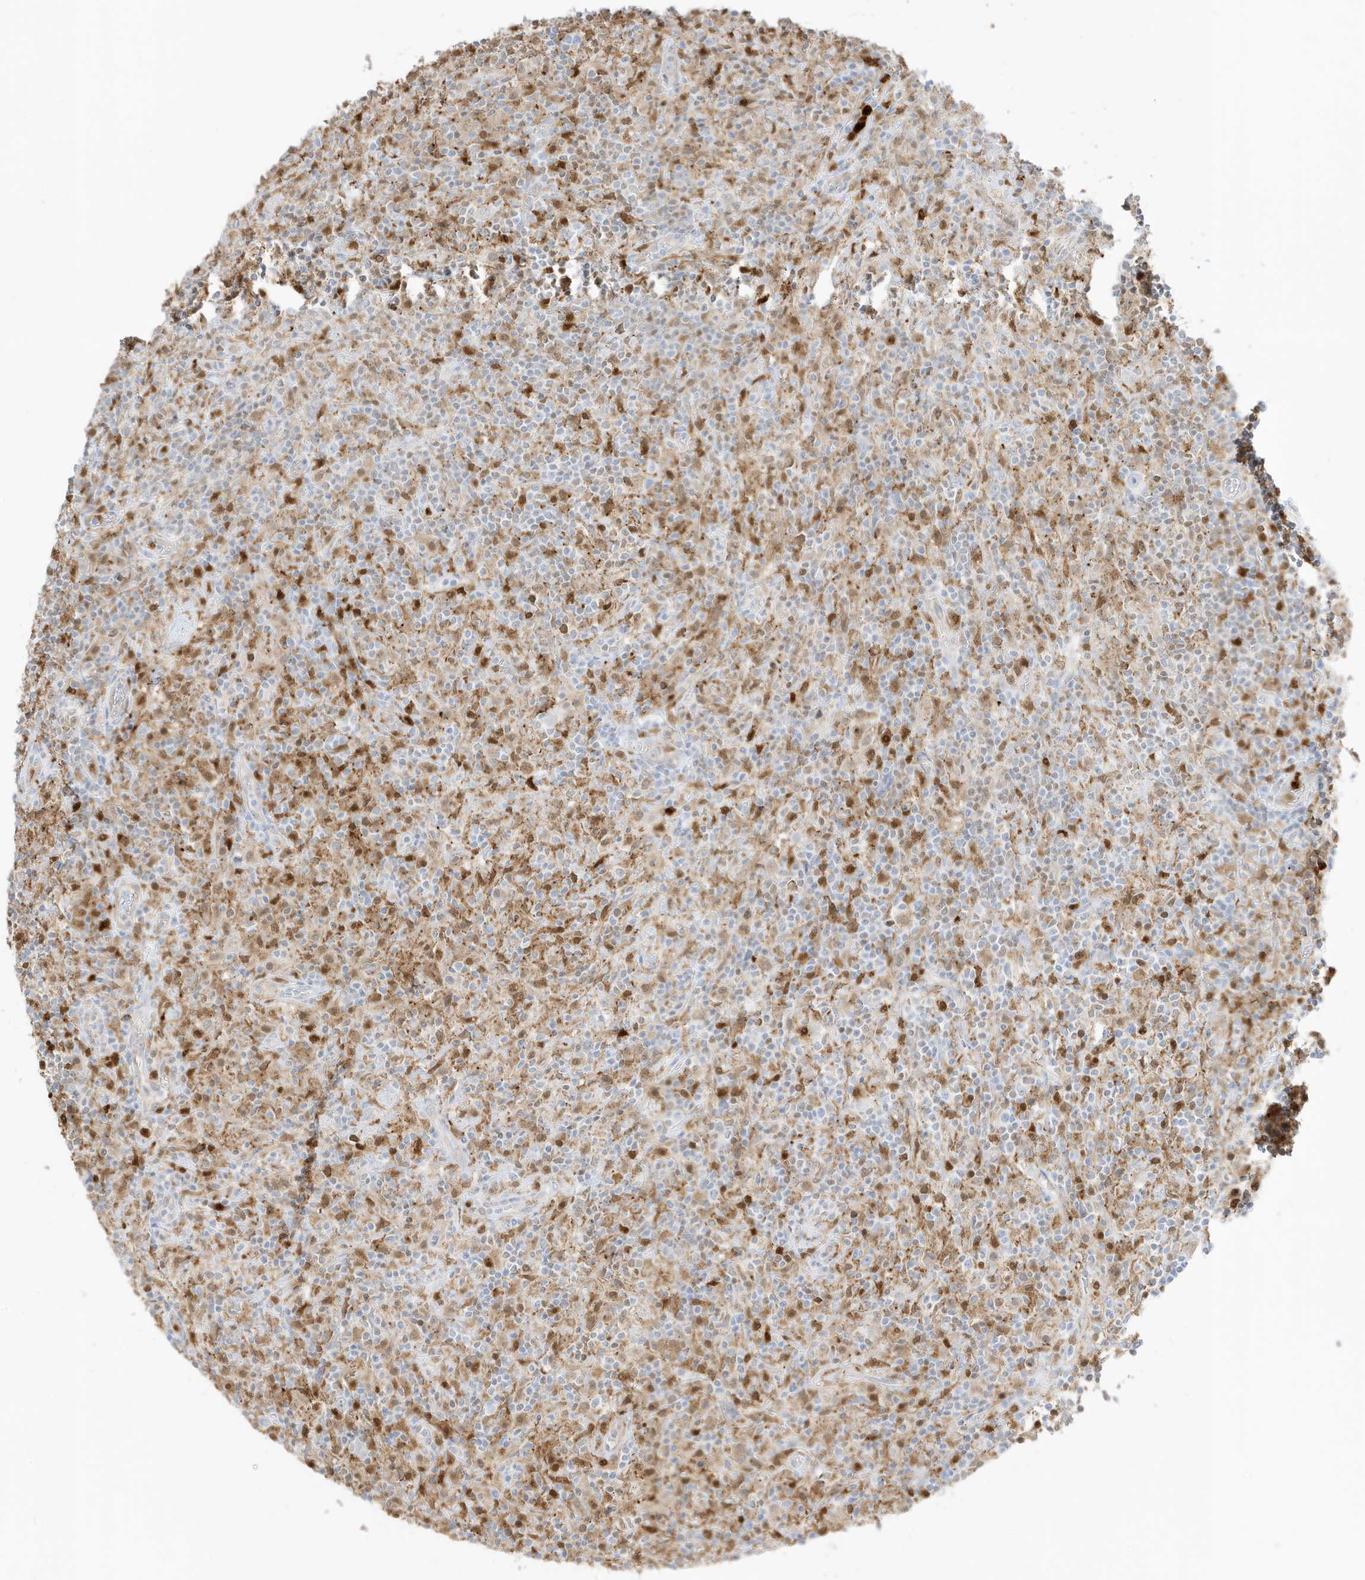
{"staining": {"intensity": "negative", "quantity": "none", "location": "none"}, "tissue": "lymphoma", "cell_type": "Tumor cells", "image_type": "cancer", "snomed": [{"axis": "morphology", "description": "Hodgkin's disease, NOS"}, {"axis": "topography", "description": "Lymph node"}], "caption": "The micrograph exhibits no significant expression in tumor cells of lymphoma.", "gene": "GCA", "patient": {"sex": "male", "age": 70}}